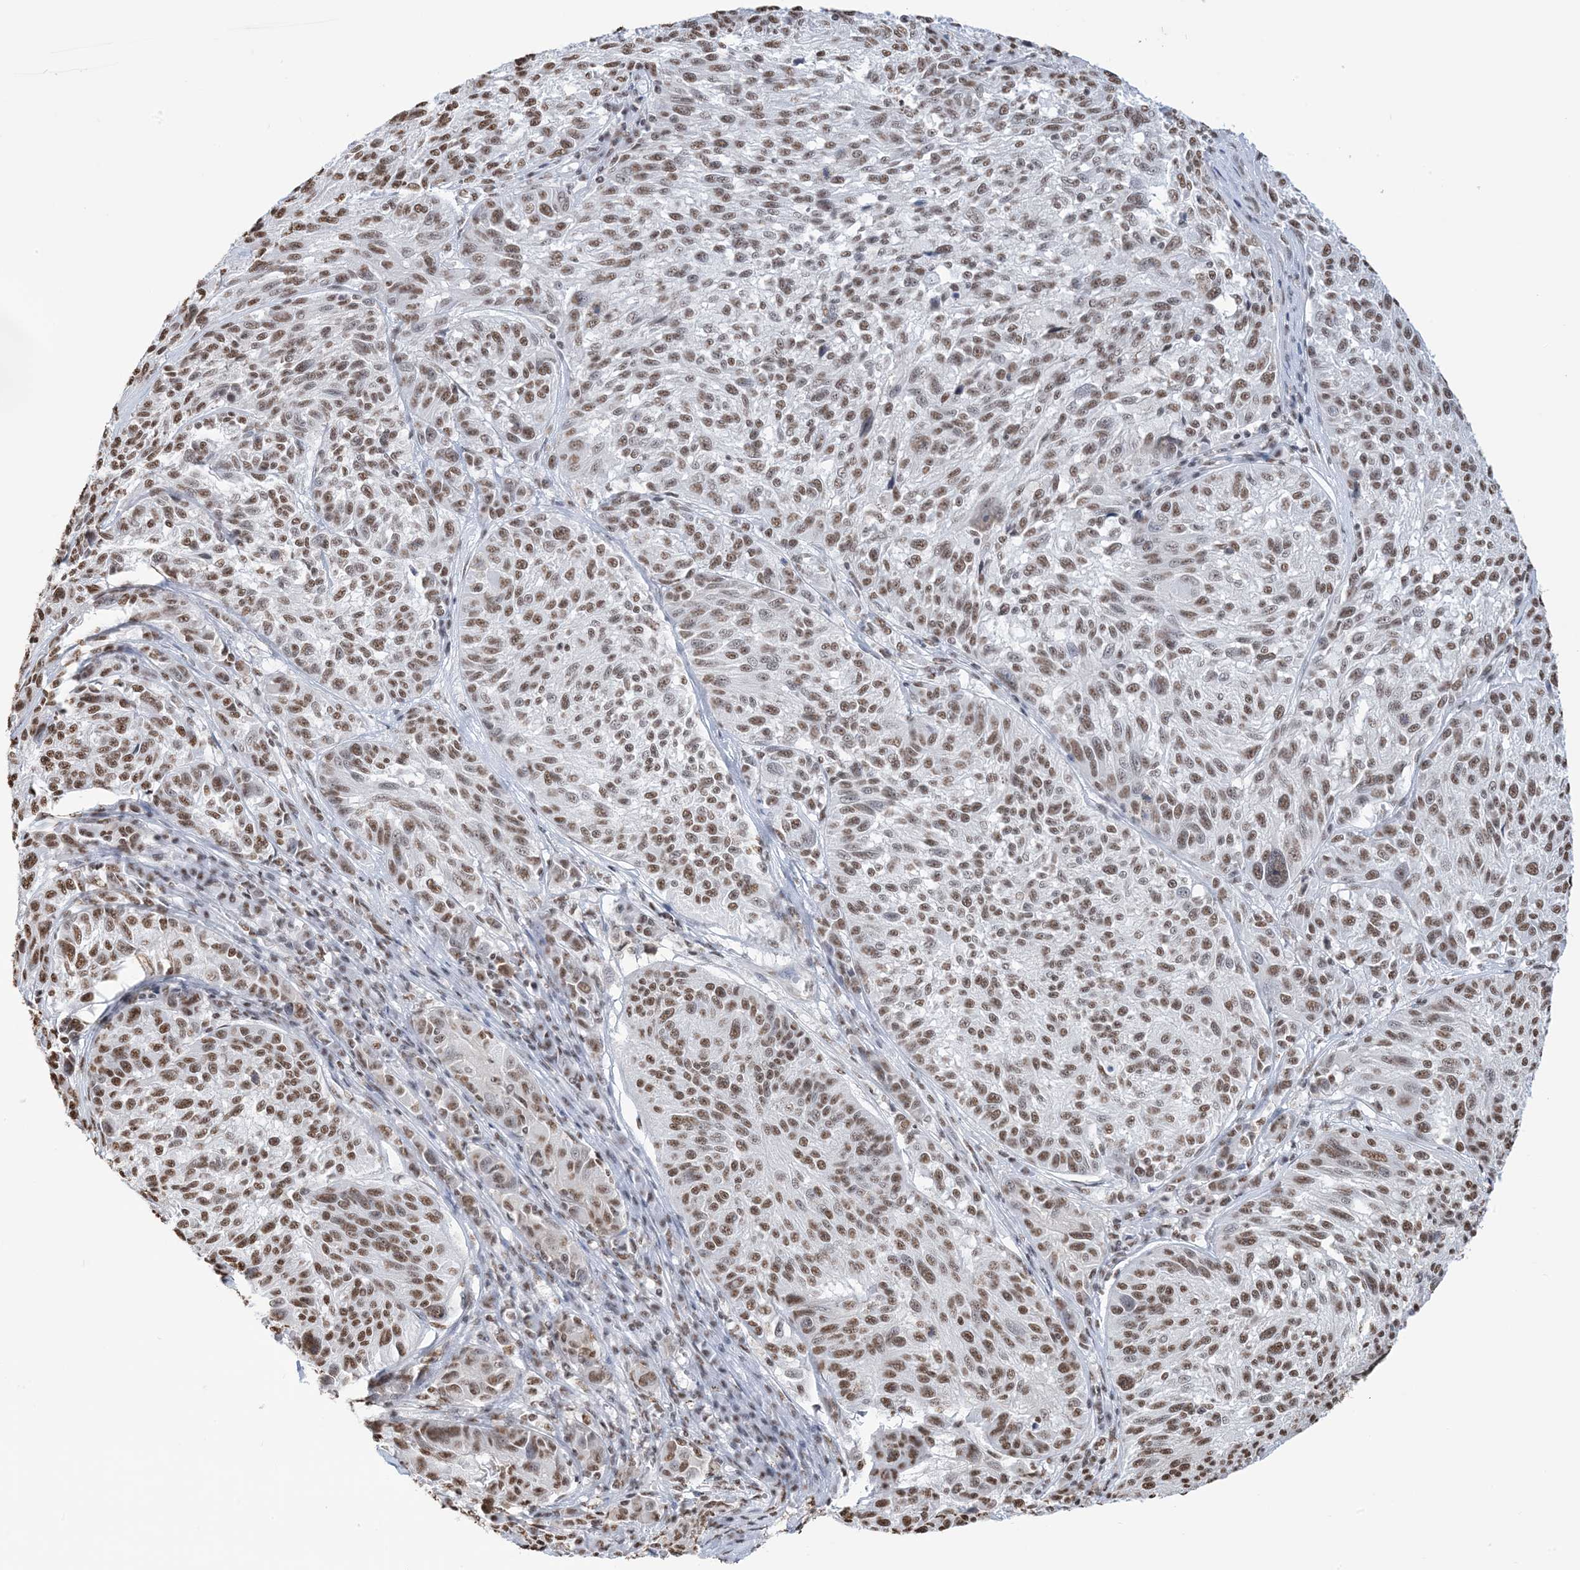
{"staining": {"intensity": "moderate", "quantity": ">75%", "location": "nuclear"}, "tissue": "melanoma", "cell_type": "Tumor cells", "image_type": "cancer", "snomed": [{"axis": "morphology", "description": "Malignant melanoma, NOS"}, {"axis": "topography", "description": "Skin"}], "caption": "IHC photomicrograph of neoplastic tissue: malignant melanoma stained using immunohistochemistry shows medium levels of moderate protein expression localized specifically in the nuclear of tumor cells, appearing as a nuclear brown color.", "gene": "ZNF792", "patient": {"sex": "male", "age": 53}}